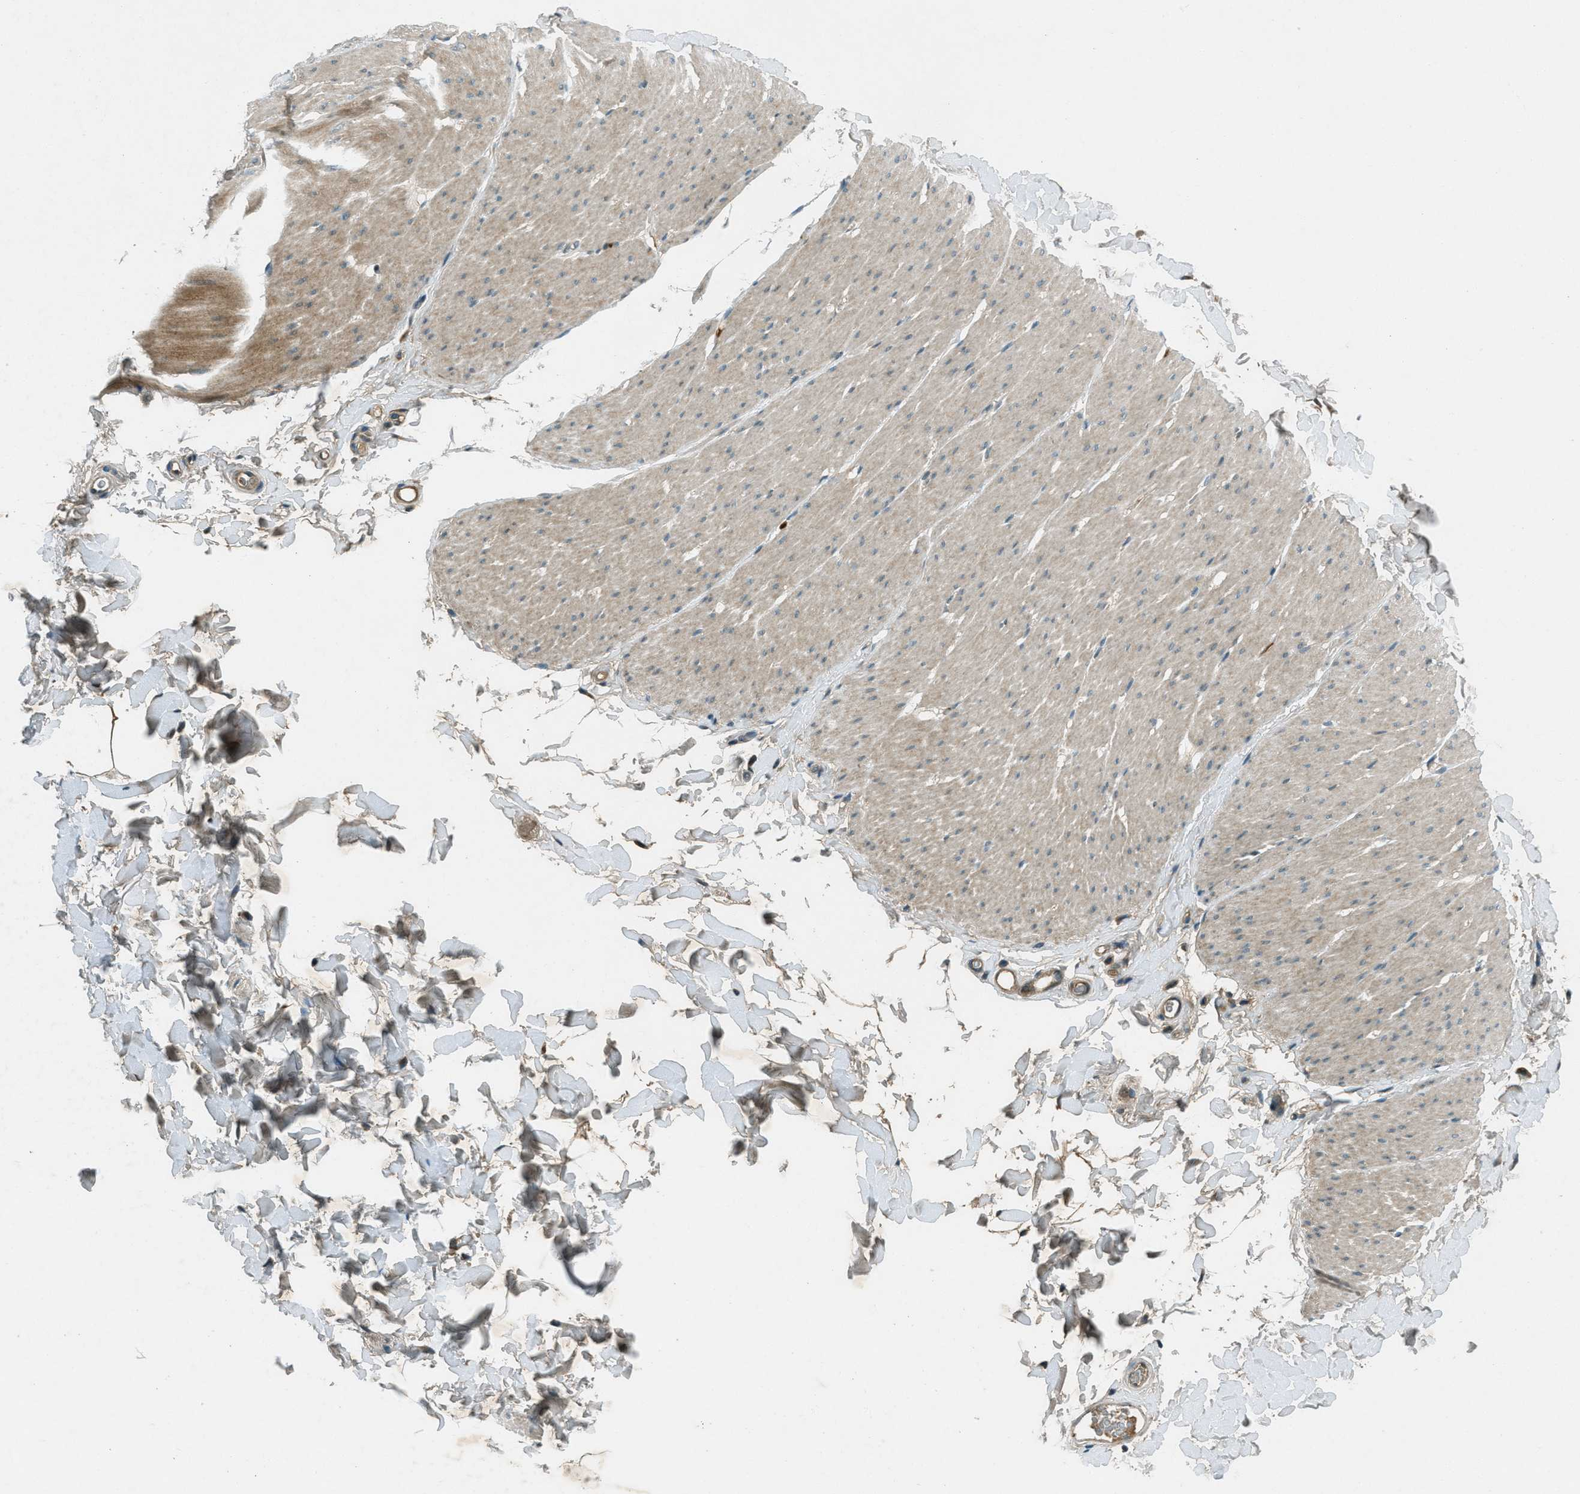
{"staining": {"intensity": "weak", "quantity": "<25%", "location": "cytoplasmic/membranous"}, "tissue": "smooth muscle", "cell_type": "Smooth muscle cells", "image_type": "normal", "snomed": [{"axis": "morphology", "description": "Normal tissue, NOS"}, {"axis": "topography", "description": "Smooth muscle"}, {"axis": "topography", "description": "Colon"}], "caption": "IHC image of normal smooth muscle: human smooth muscle stained with DAB (3,3'-diaminobenzidine) demonstrates no significant protein staining in smooth muscle cells. Nuclei are stained in blue.", "gene": "STK11", "patient": {"sex": "male", "age": 67}}